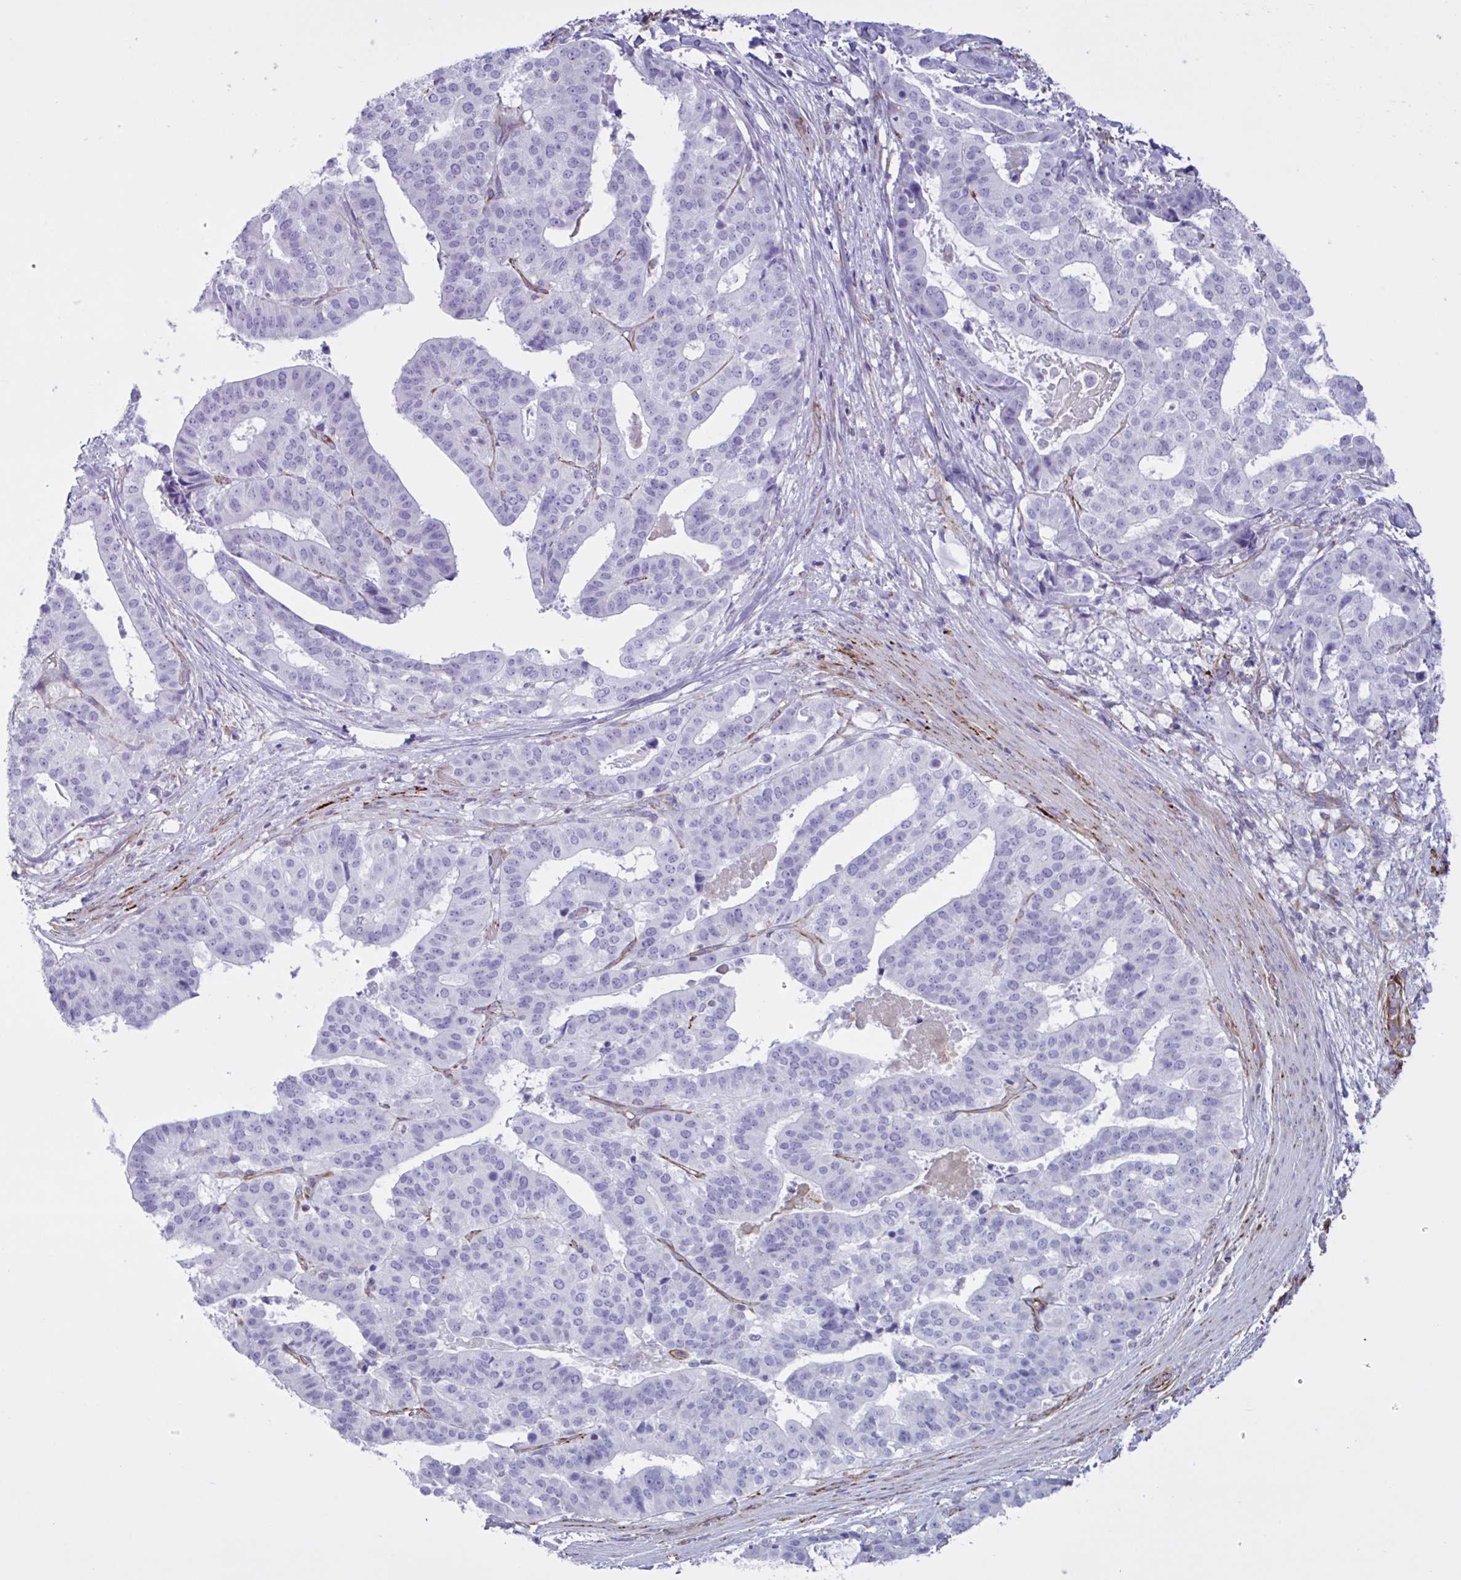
{"staining": {"intensity": "negative", "quantity": "none", "location": "none"}, "tissue": "stomach cancer", "cell_type": "Tumor cells", "image_type": "cancer", "snomed": [{"axis": "morphology", "description": "Adenocarcinoma, NOS"}, {"axis": "topography", "description": "Stomach"}], "caption": "Human stomach cancer stained for a protein using immunohistochemistry (IHC) demonstrates no positivity in tumor cells.", "gene": "TMEM86B", "patient": {"sex": "male", "age": 48}}